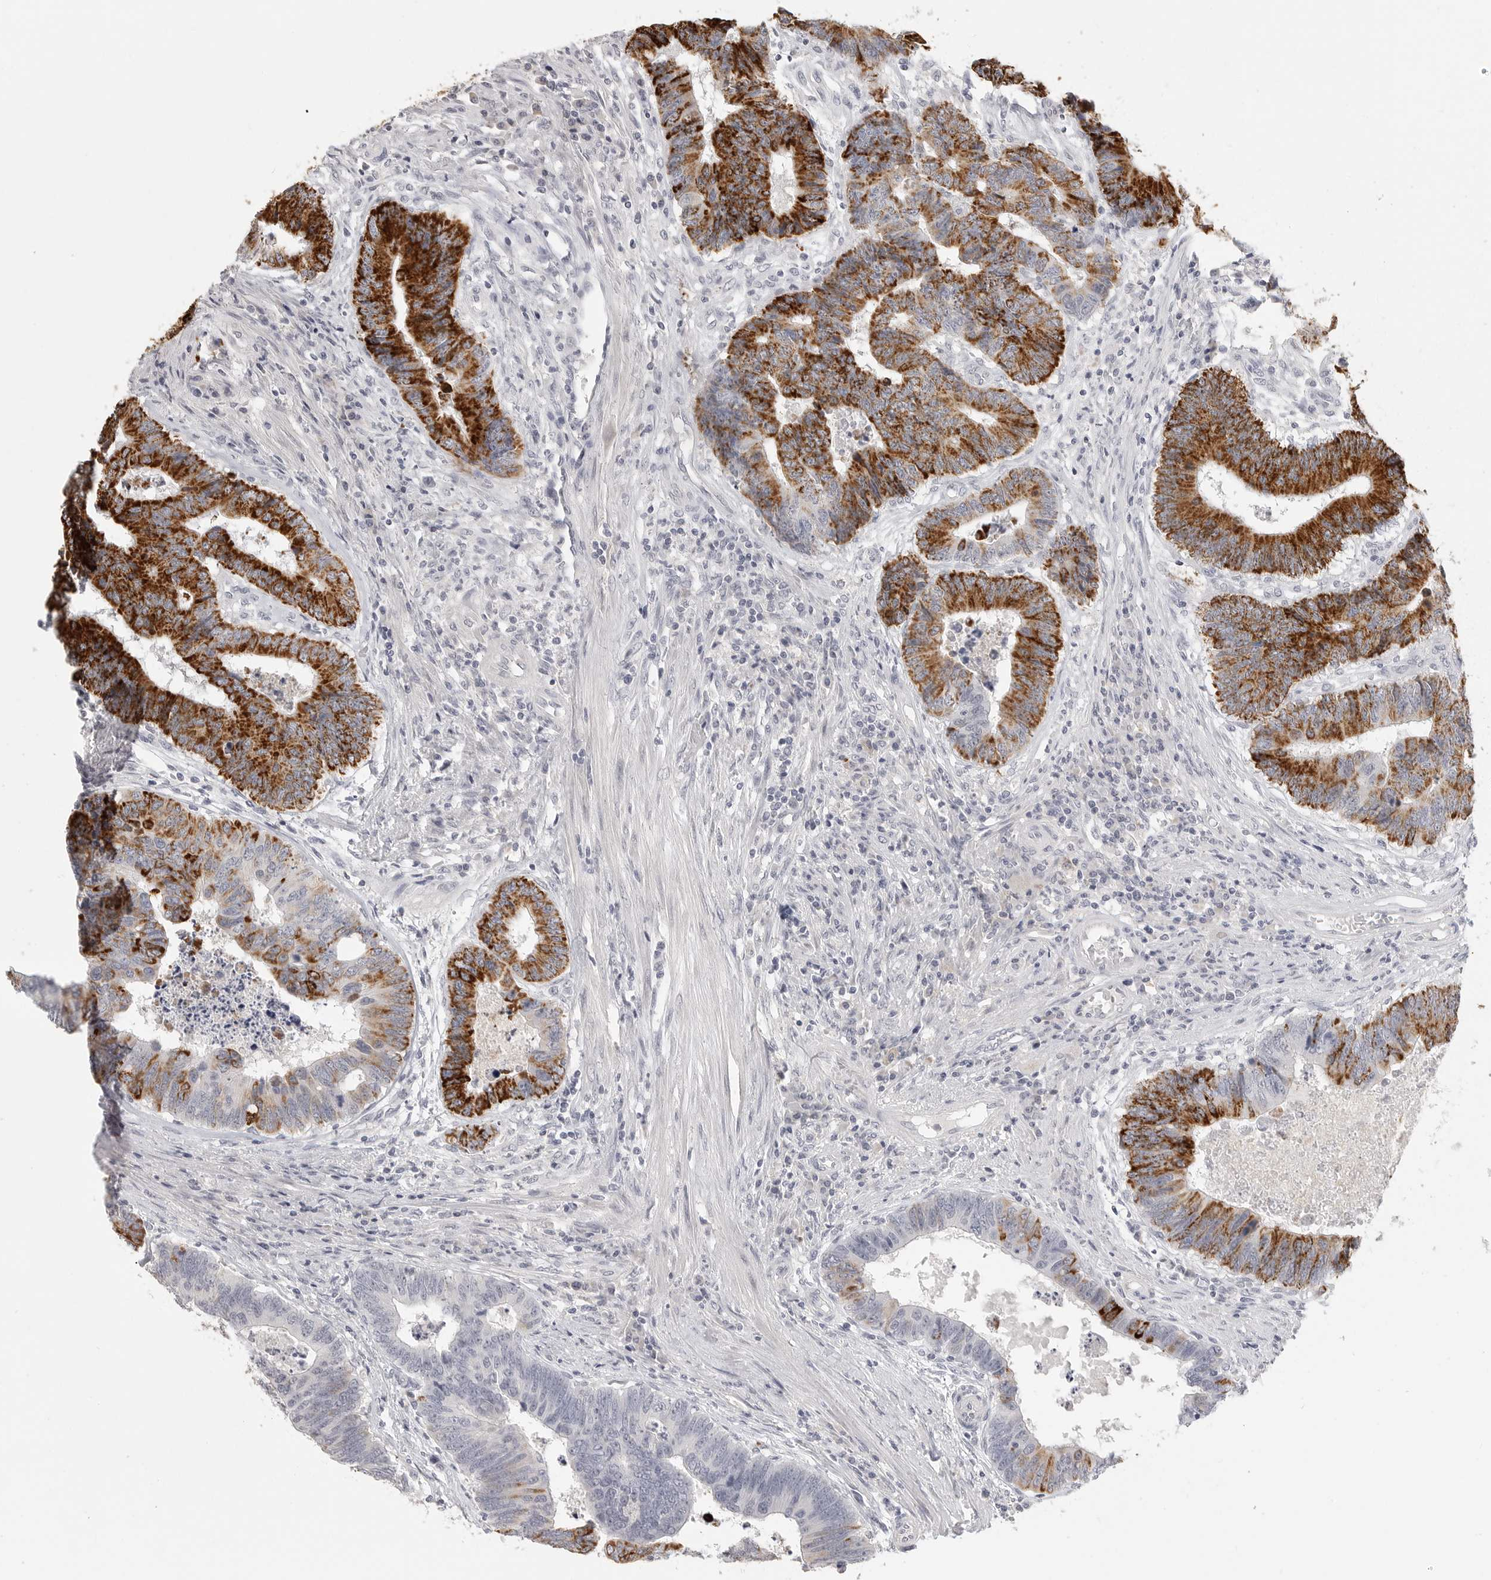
{"staining": {"intensity": "strong", "quantity": ">75%", "location": "cytoplasmic/membranous"}, "tissue": "colorectal cancer", "cell_type": "Tumor cells", "image_type": "cancer", "snomed": [{"axis": "morphology", "description": "Adenocarcinoma, NOS"}, {"axis": "topography", "description": "Rectum"}], "caption": "The histopathology image reveals a brown stain indicating the presence of a protein in the cytoplasmic/membranous of tumor cells in colorectal adenocarcinoma. (Stains: DAB (3,3'-diaminobenzidine) in brown, nuclei in blue, Microscopy: brightfield microscopy at high magnification).", "gene": "HMGCS2", "patient": {"sex": "male", "age": 84}}